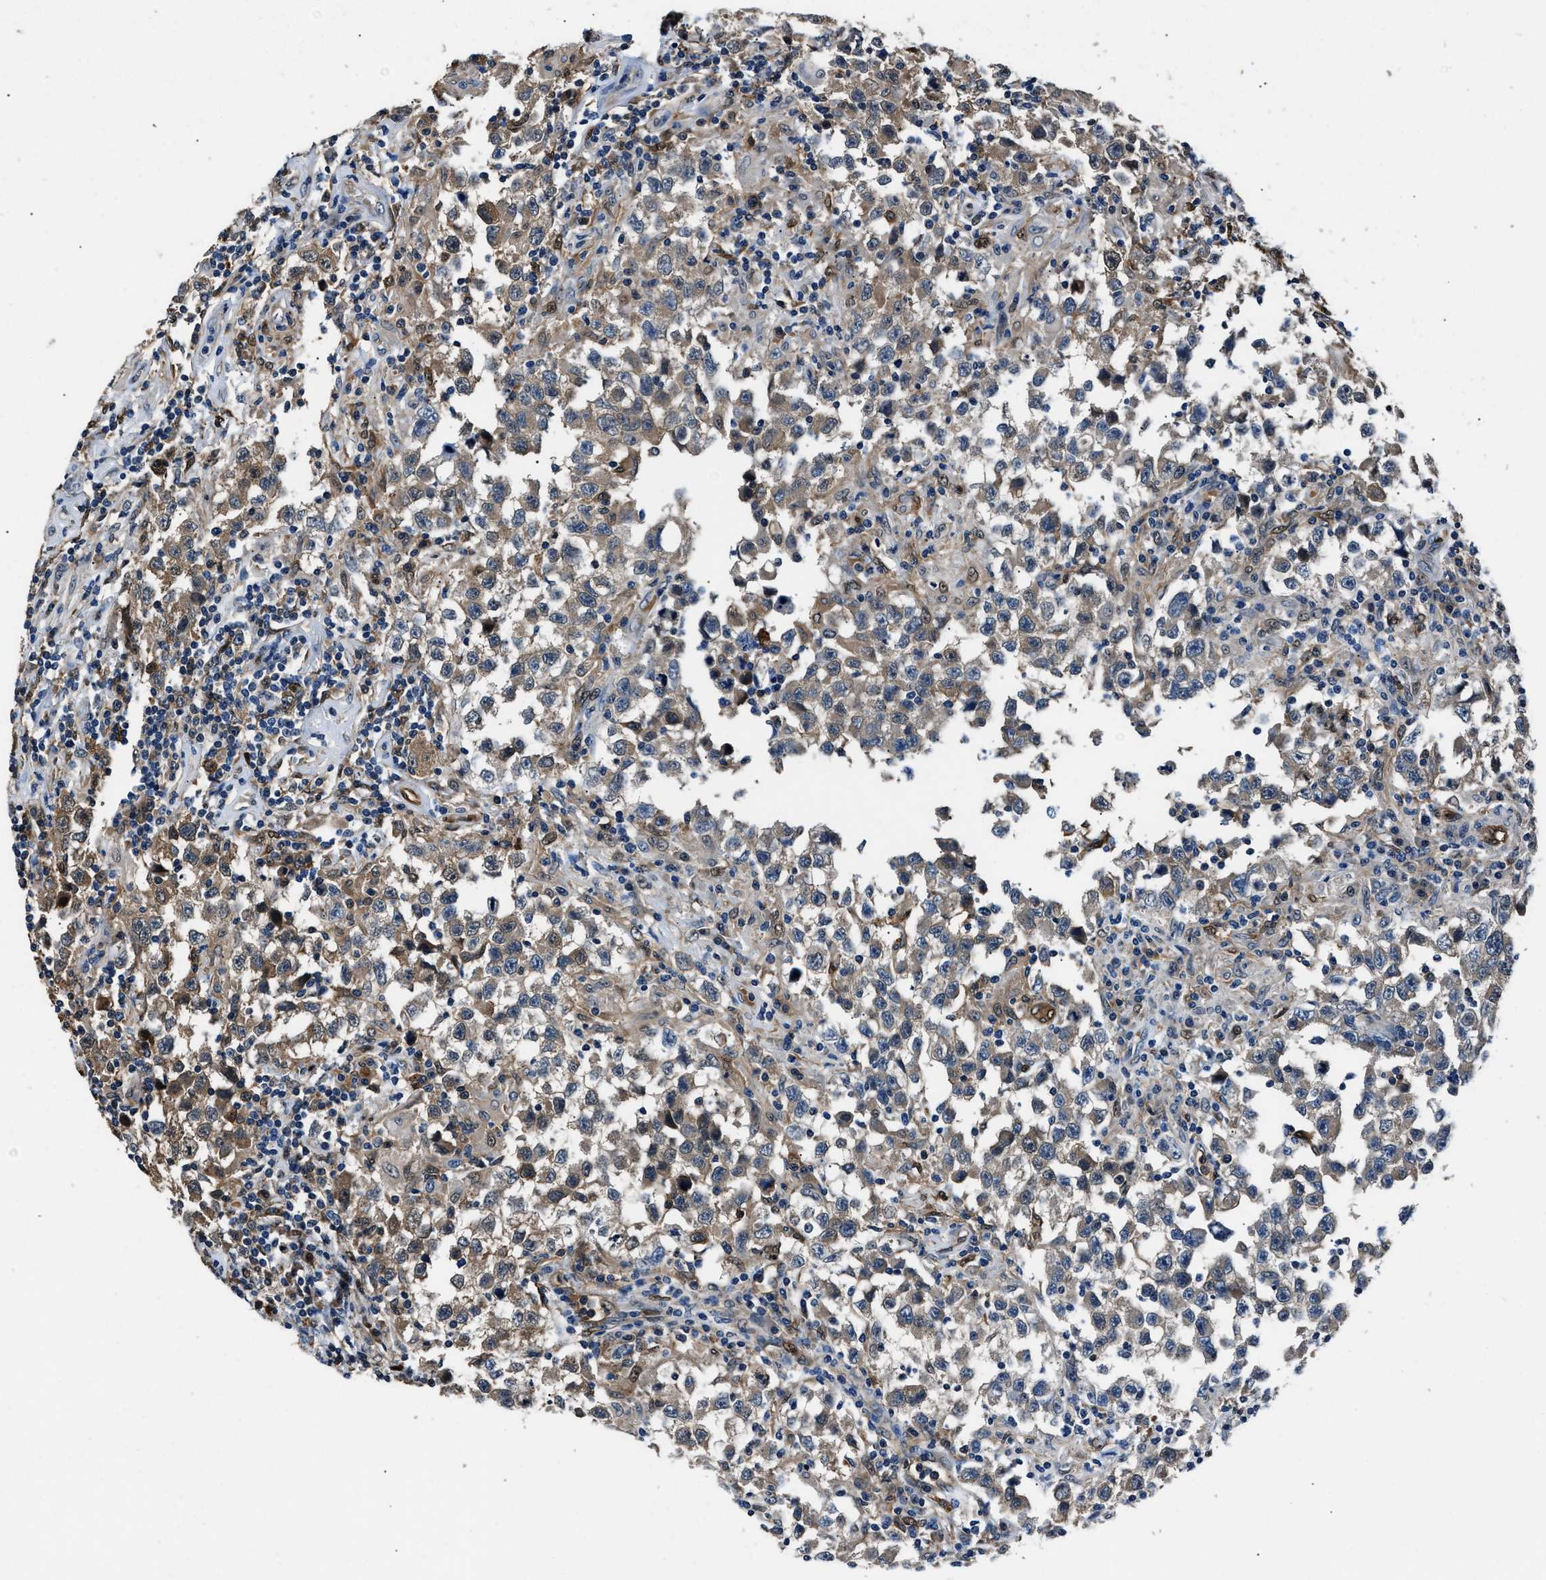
{"staining": {"intensity": "weak", "quantity": ">75%", "location": "cytoplasmic/membranous"}, "tissue": "testis cancer", "cell_type": "Tumor cells", "image_type": "cancer", "snomed": [{"axis": "morphology", "description": "Carcinoma, Embryonal, NOS"}, {"axis": "topography", "description": "Testis"}], "caption": "Immunohistochemical staining of human testis cancer (embryonal carcinoma) shows low levels of weak cytoplasmic/membranous protein staining in approximately >75% of tumor cells.", "gene": "PPA1", "patient": {"sex": "male", "age": 21}}